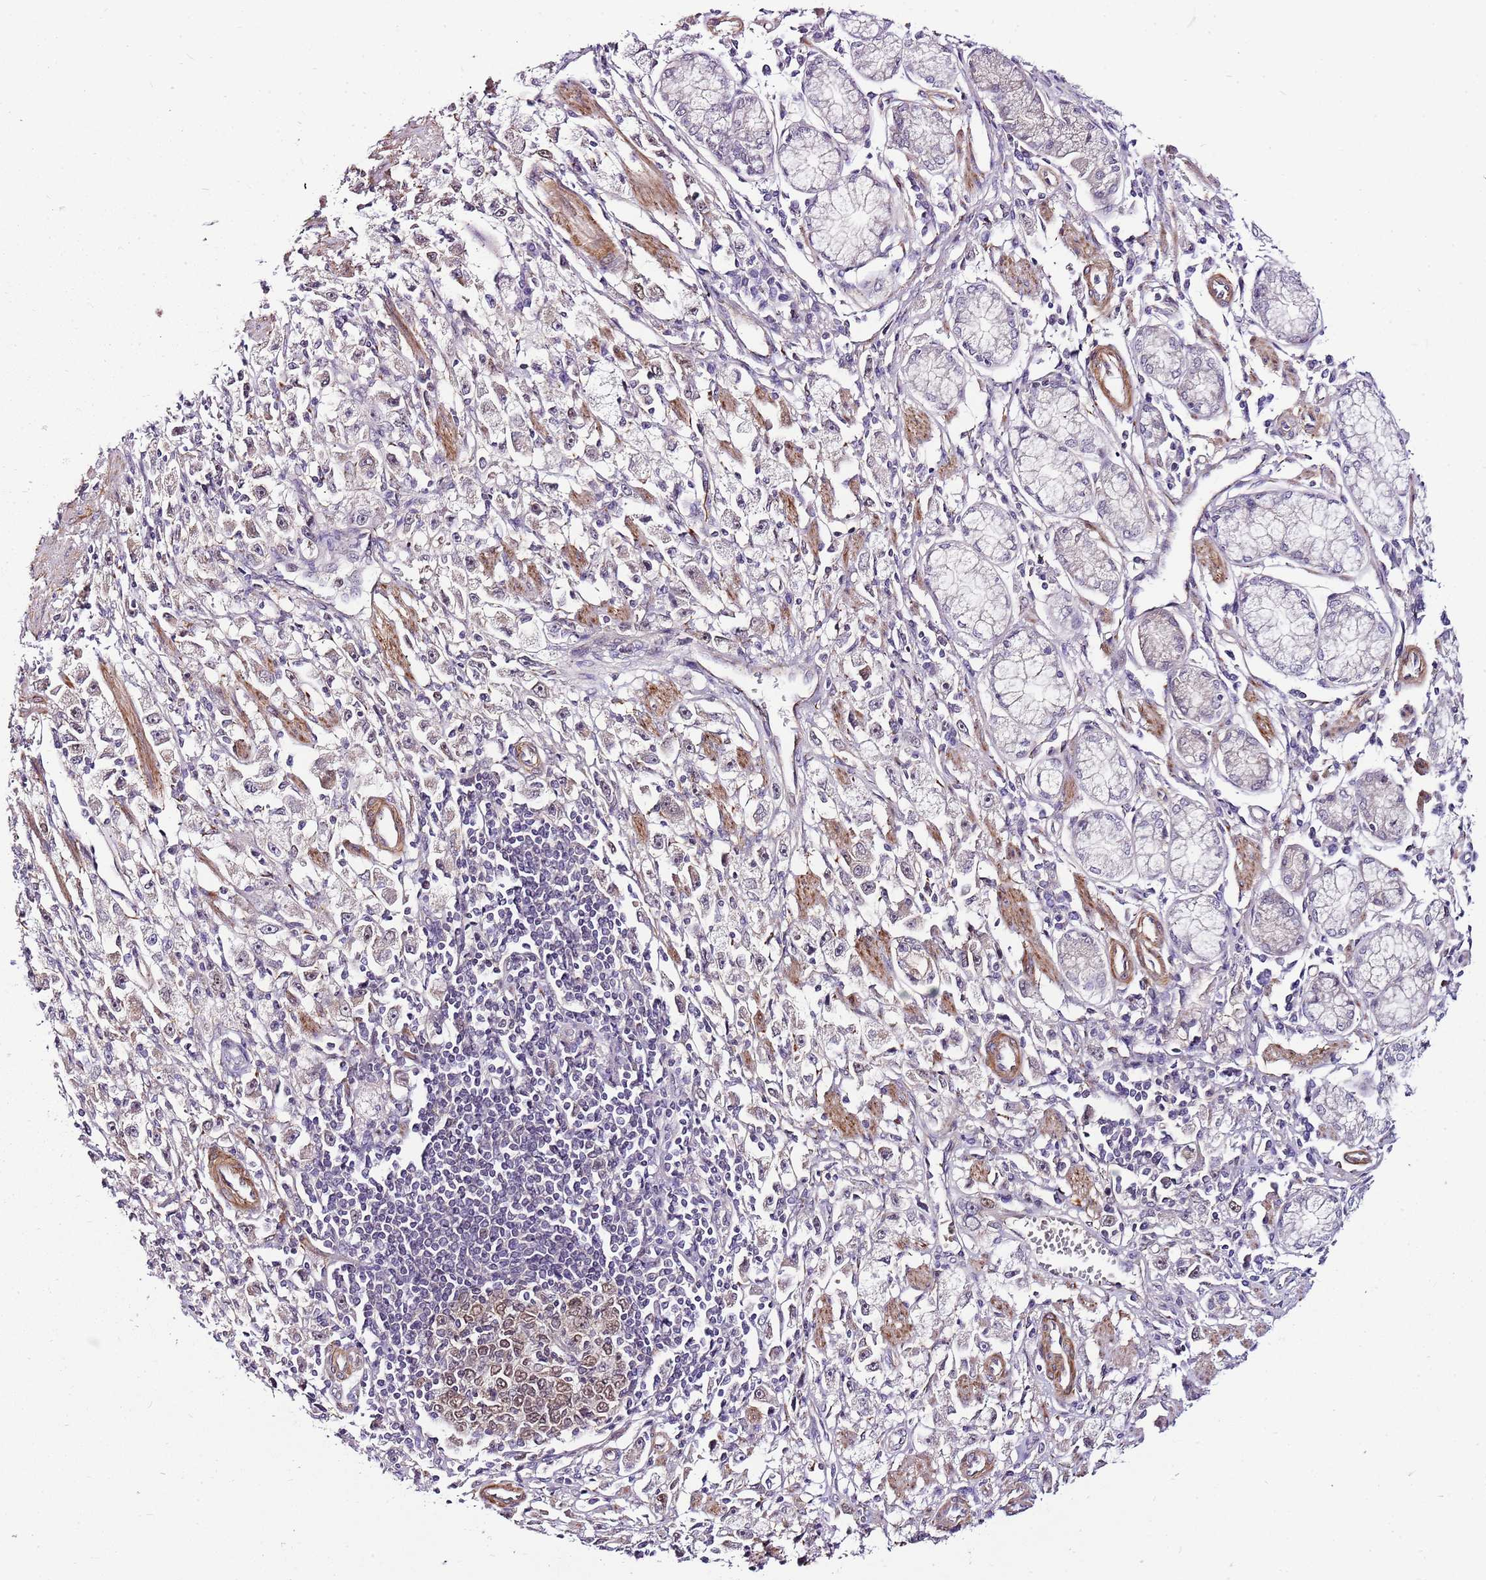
{"staining": {"intensity": "negative", "quantity": "none", "location": "none"}, "tissue": "stomach cancer", "cell_type": "Tumor cells", "image_type": "cancer", "snomed": [{"axis": "morphology", "description": "Adenocarcinoma, NOS"}, {"axis": "topography", "description": "Stomach"}], "caption": "DAB immunohistochemical staining of human stomach adenocarcinoma demonstrates no significant staining in tumor cells.", "gene": "POLE3", "patient": {"sex": "female", "age": 59}}